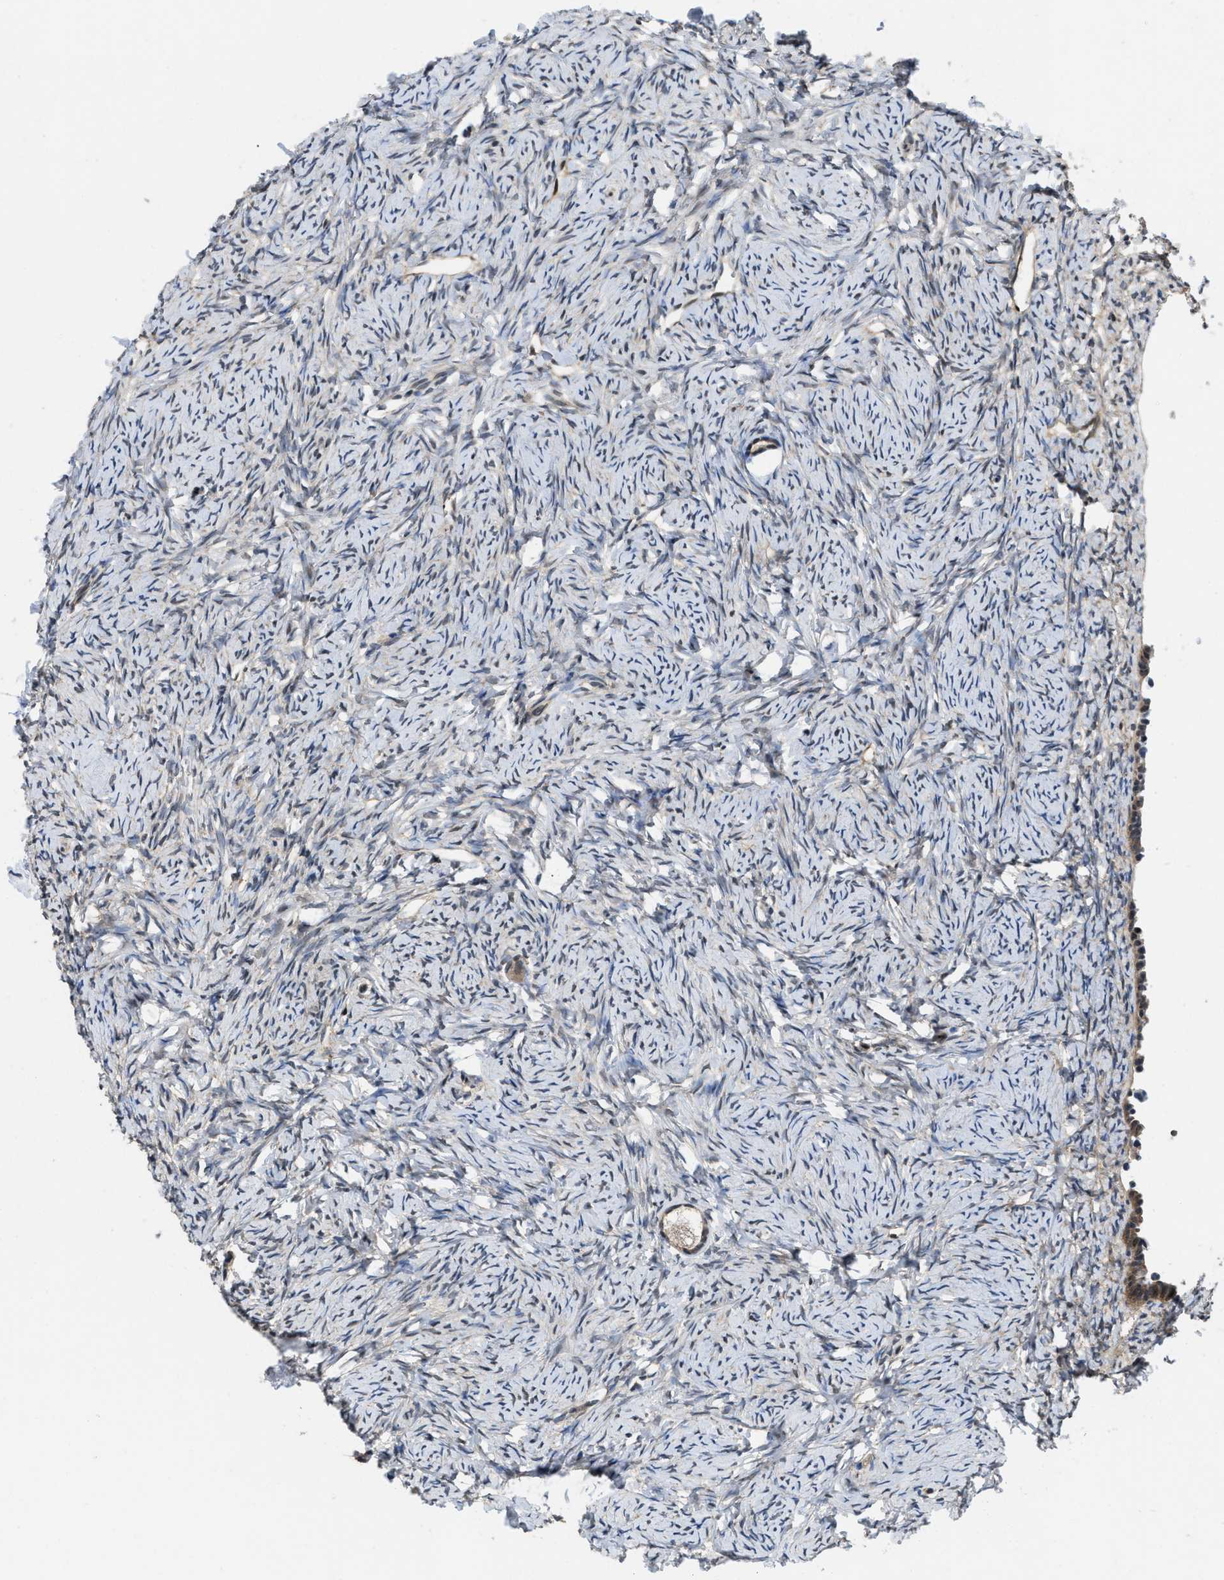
{"staining": {"intensity": "weak", "quantity": "25%-75%", "location": "nuclear"}, "tissue": "ovary", "cell_type": "Follicle cells", "image_type": "normal", "snomed": [{"axis": "morphology", "description": "Normal tissue, NOS"}, {"axis": "topography", "description": "Ovary"}], "caption": "Ovary stained for a protein (brown) displays weak nuclear positive staining in approximately 25%-75% of follicle cells.", "gene": "ATF7IP", "patient": {"sex": "female", "age": 33}}